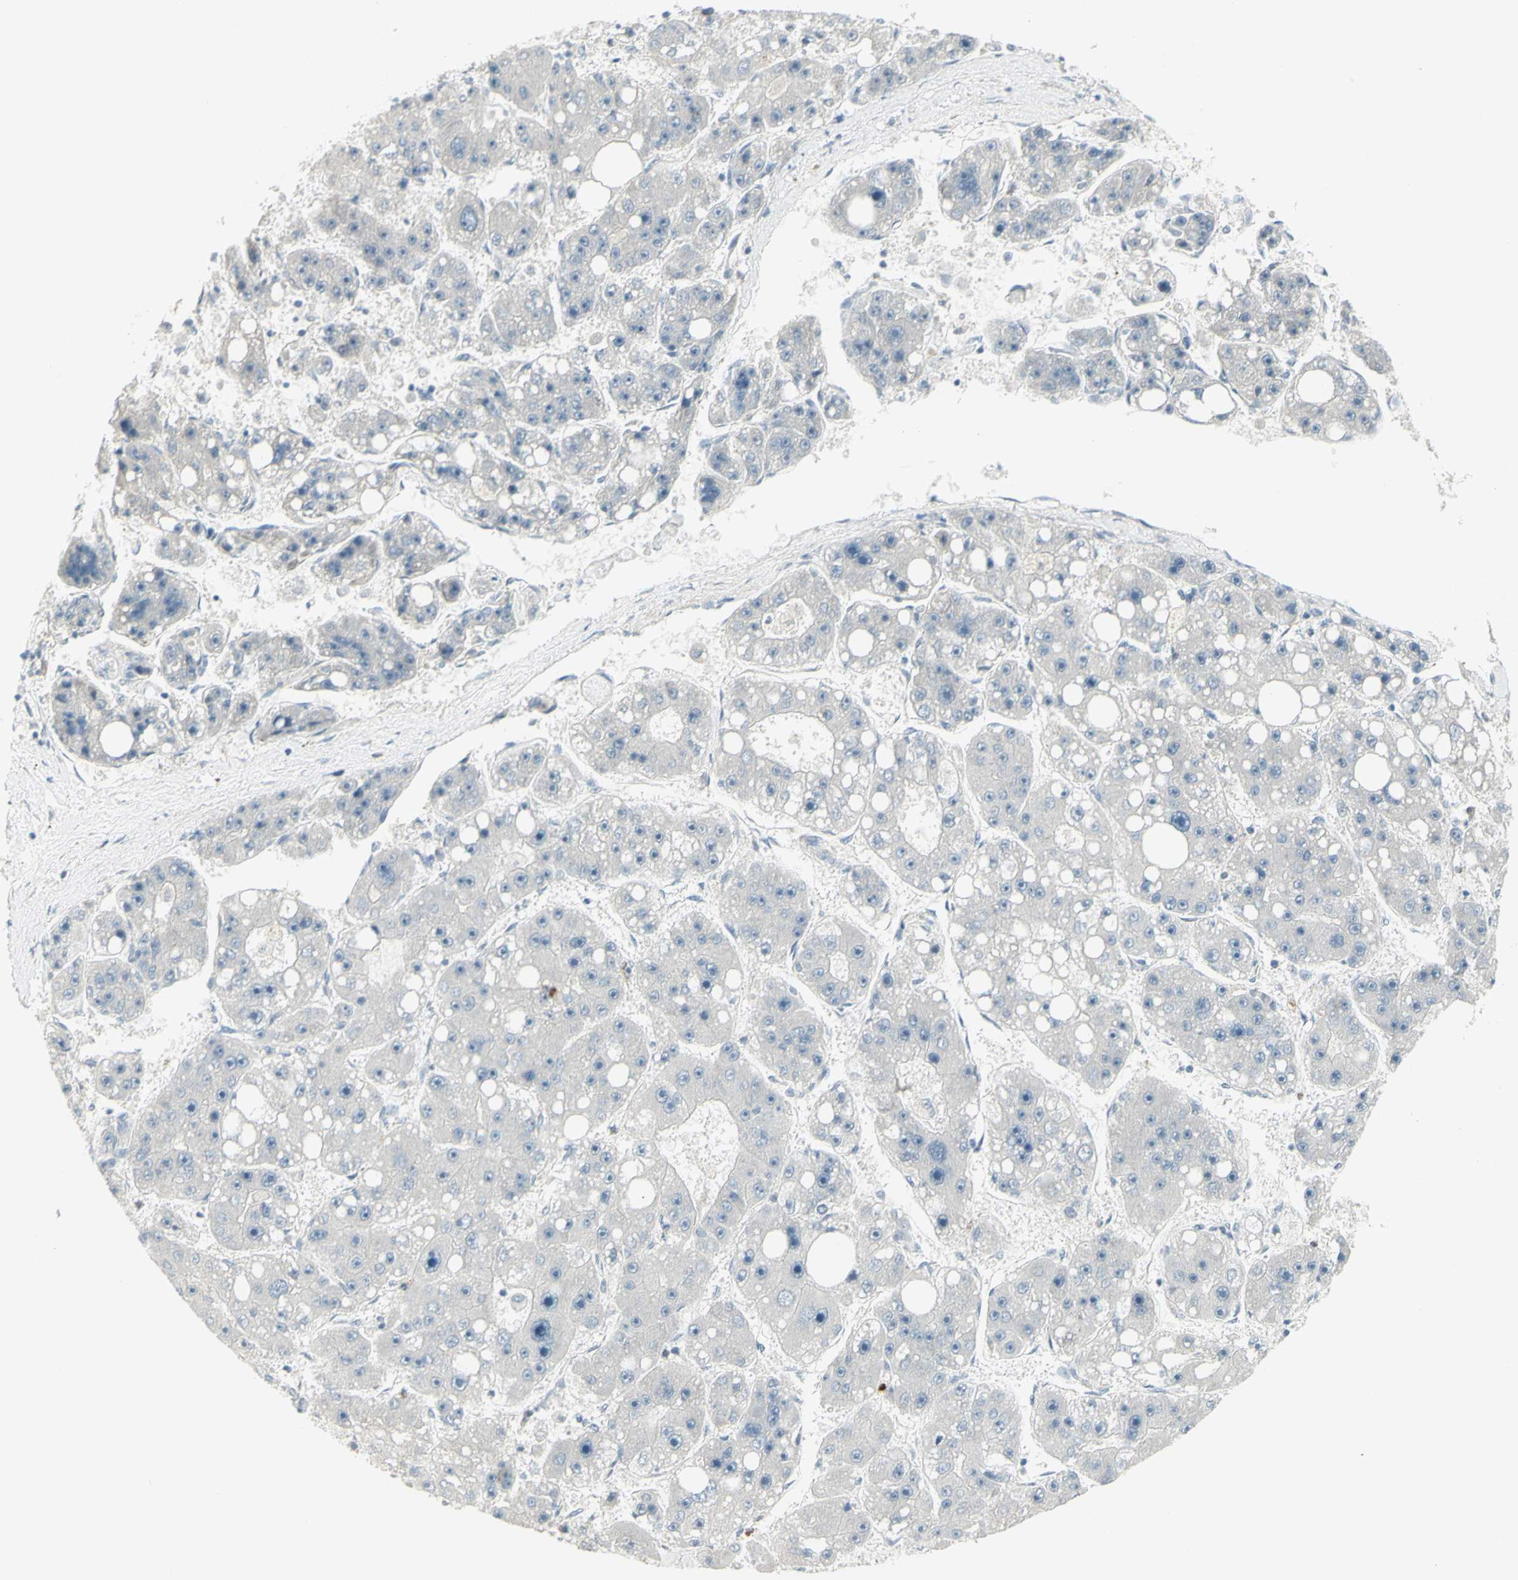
{"staining": {"intensity": "negative", "quantity": "none", "location": "none"}, "tissue": "liver cancer", "cell_type": "Tumor cells", "image_type": "cancer", "snomed": [{"axis": "morphology", "description": "Carcinoma, Hepatocellular, NOS"}, {"axis": "topography", "description": "Liver"}], "caption": "This is an IHC micrograph of human liver hepatocellular carcinoma. There is no positivity in tumor cells.", "gene": "CCNB2", "patient": {"sex": "female", "age": 61}}